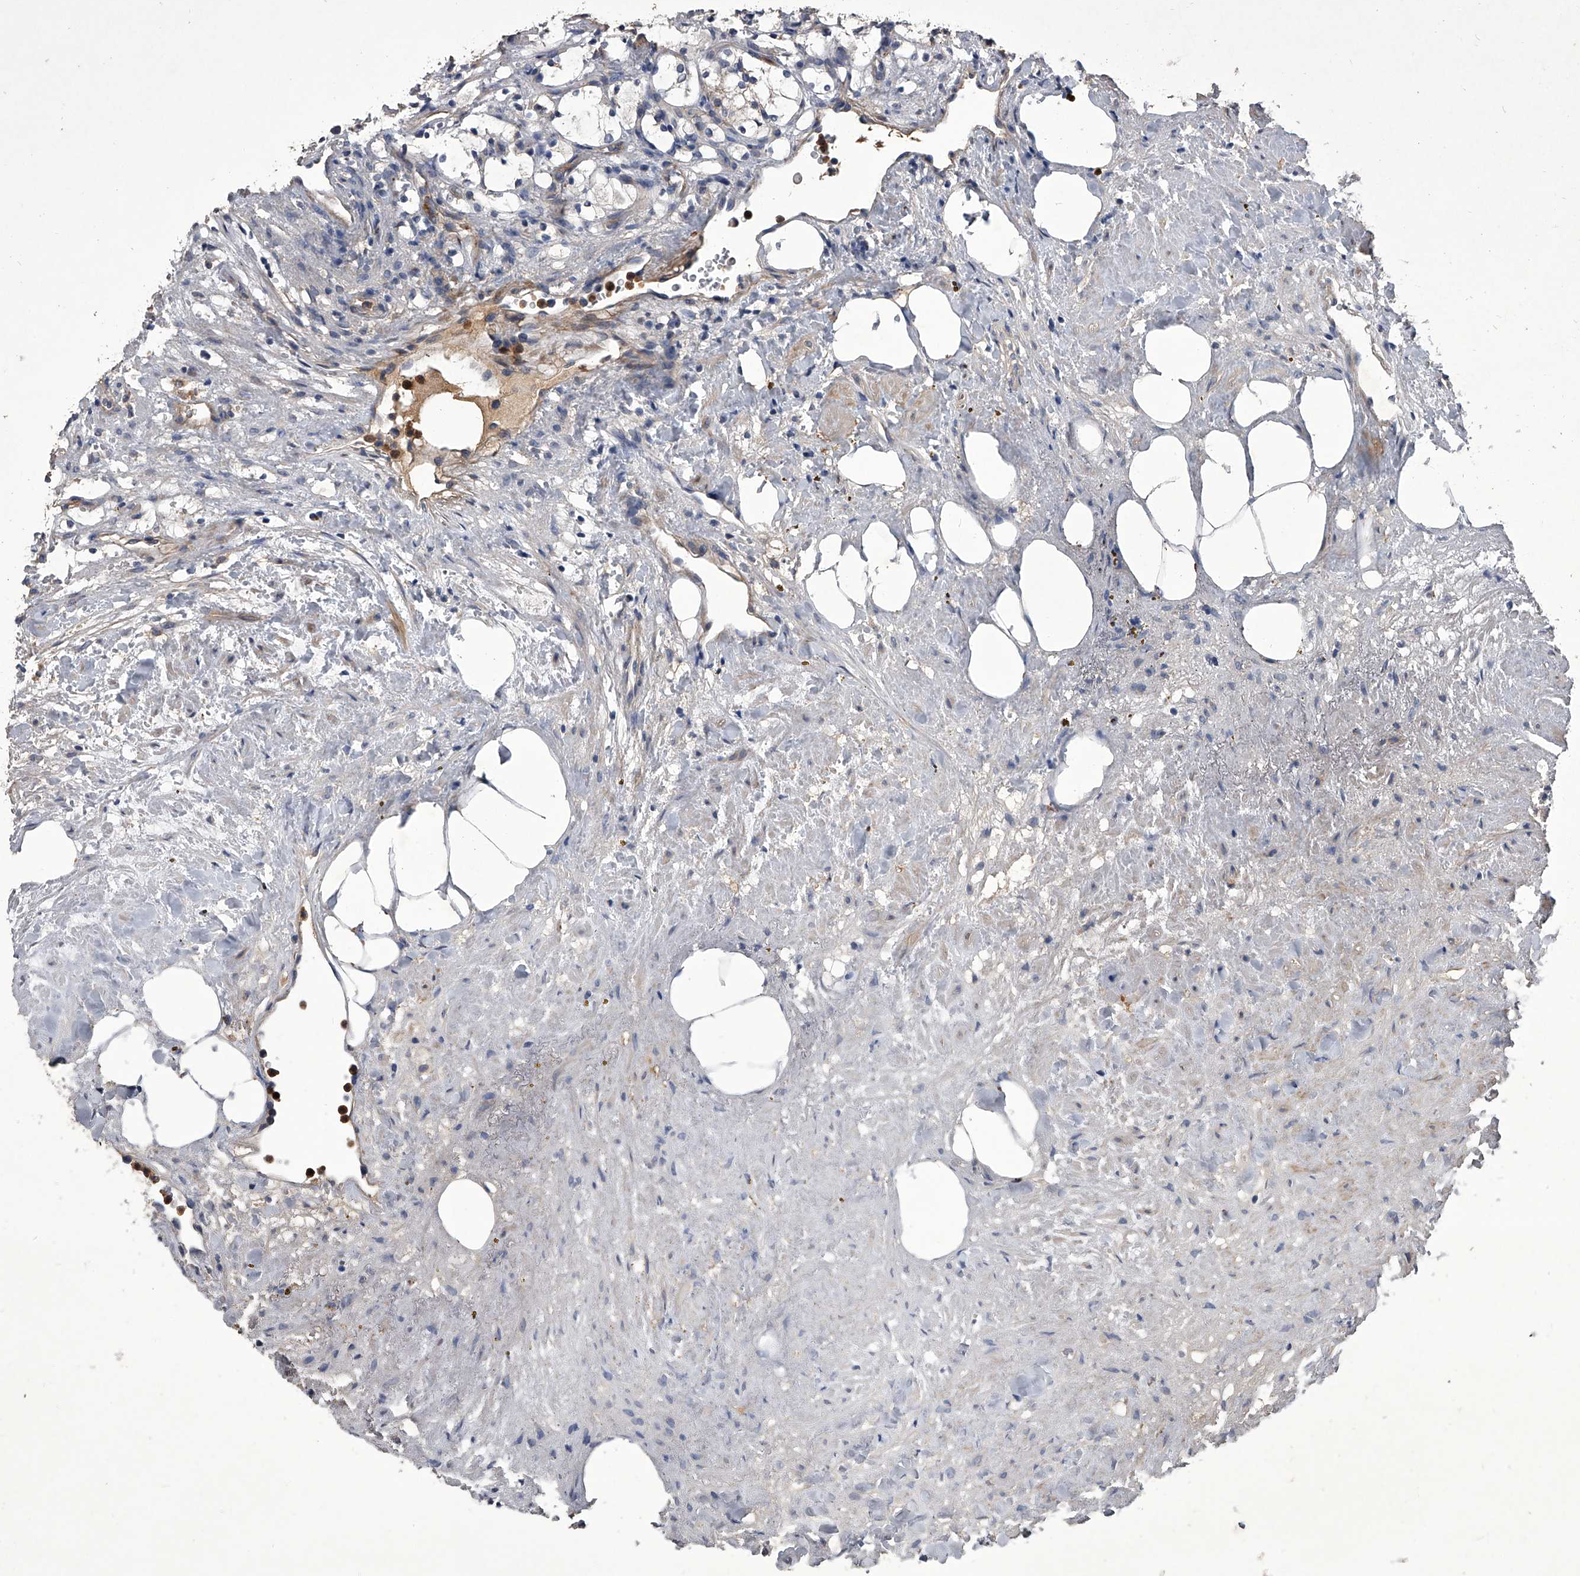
{"staining": {"intensity": "weak", "quantity": "<25%", "location": "cytoplasmic/membranous"}, "tissue": "renal cancer", "cell_type": "Tumor cells", "image_type": "cancer", "snomed": [{"axis": "morphology", "description": "Adenocarcinoma, NOS"}, {"axis": "topography", "description": "Kidney"}], "caption": "DAB (3,3'-diaminobenzidine) immunohistochemical staining of renal cancer (adenocarcinoma) displays no significant positivity in tumor cells. (DAB (3,3'-diaminobenzidine) IHC visualized using brightfield microscopy, high magnification).", "gene": "NRP1", "patient": {"sex": "female", "age": 69}}